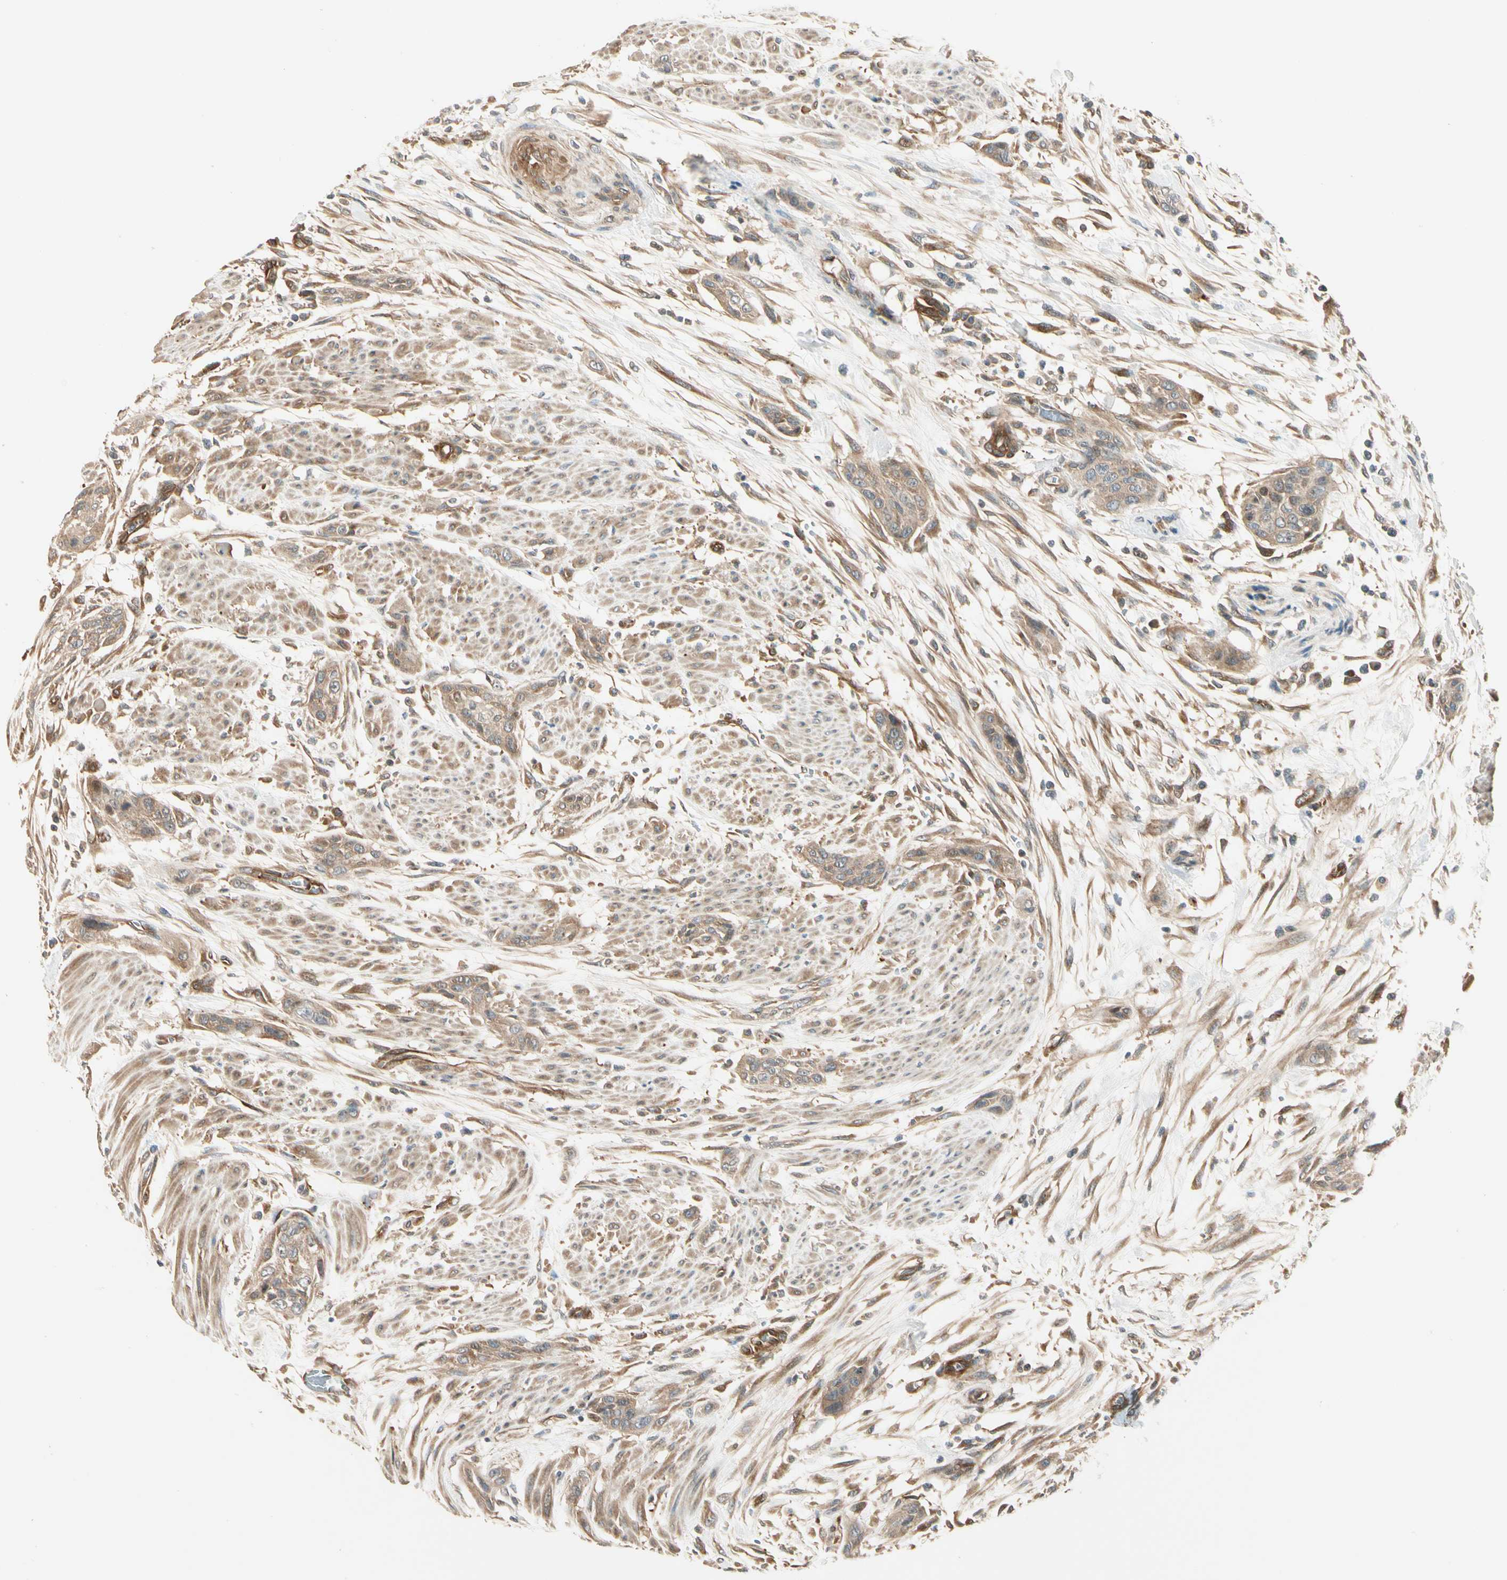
{"staining": {"intensity": "weak", "quantity": ">75%", "location": "cytoplasmic/membranous"}, "tissue": "urothelial cancer", "cell_type": "Tumor cells", "image_type": "cancer", "snomed": [{"axis": "morphology", "description": "Urothelial carcinoma, High grade"}, {"axis": "topography", "description": "Urinary bladder"}], "caption": "Immunohistochemistry photomicrograph of neoplastic tissue: urothelial cancer stained using immunohistochemistry (IHC) reveals low levels of weak protein expression localized specifically in the cytoplasmic/membranous of tumor cells, appearing as a cytoplasmic/membranous brown color.", "gene": "ROCK2", "patient": {"sex": "male", "age": 35}}